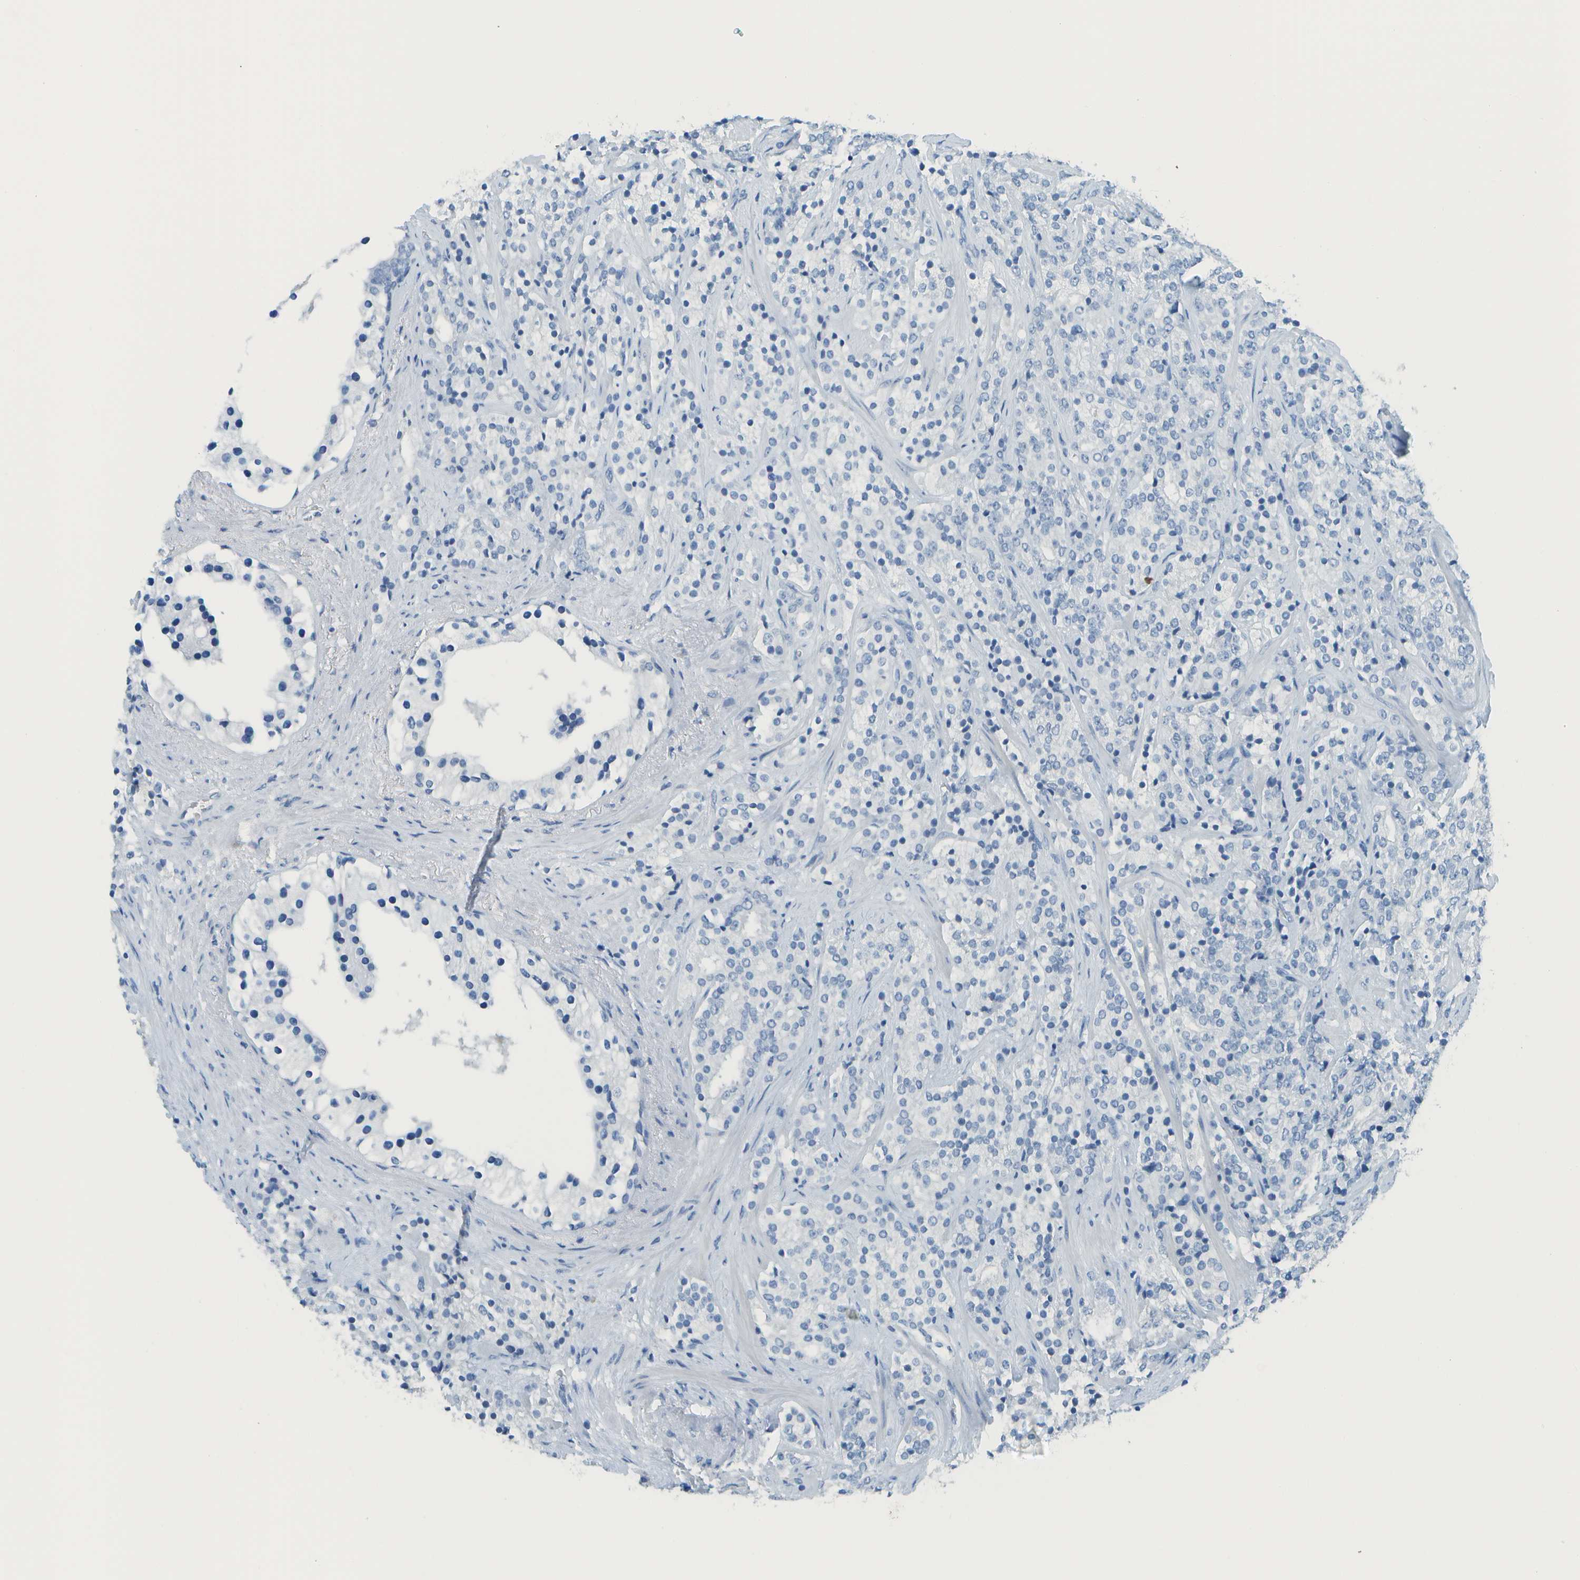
{"staining": {"intensity": "negative", "quantity": "none", "location": "none"}, "tissue": "prostate cancer", "cell_type": "Tumor cells", "image_type": "cancer", "snomed": [{"axis": "morphology", "description": "Adenocarcinoma, High grade"}, {"axis": "topography", "description": "Prostate"}], "caption": "The photomicrograph displays no staining of tumor cells in prostate cancer.", "gene": "C1S", "patient": {"sex": "male", "age": 71}}